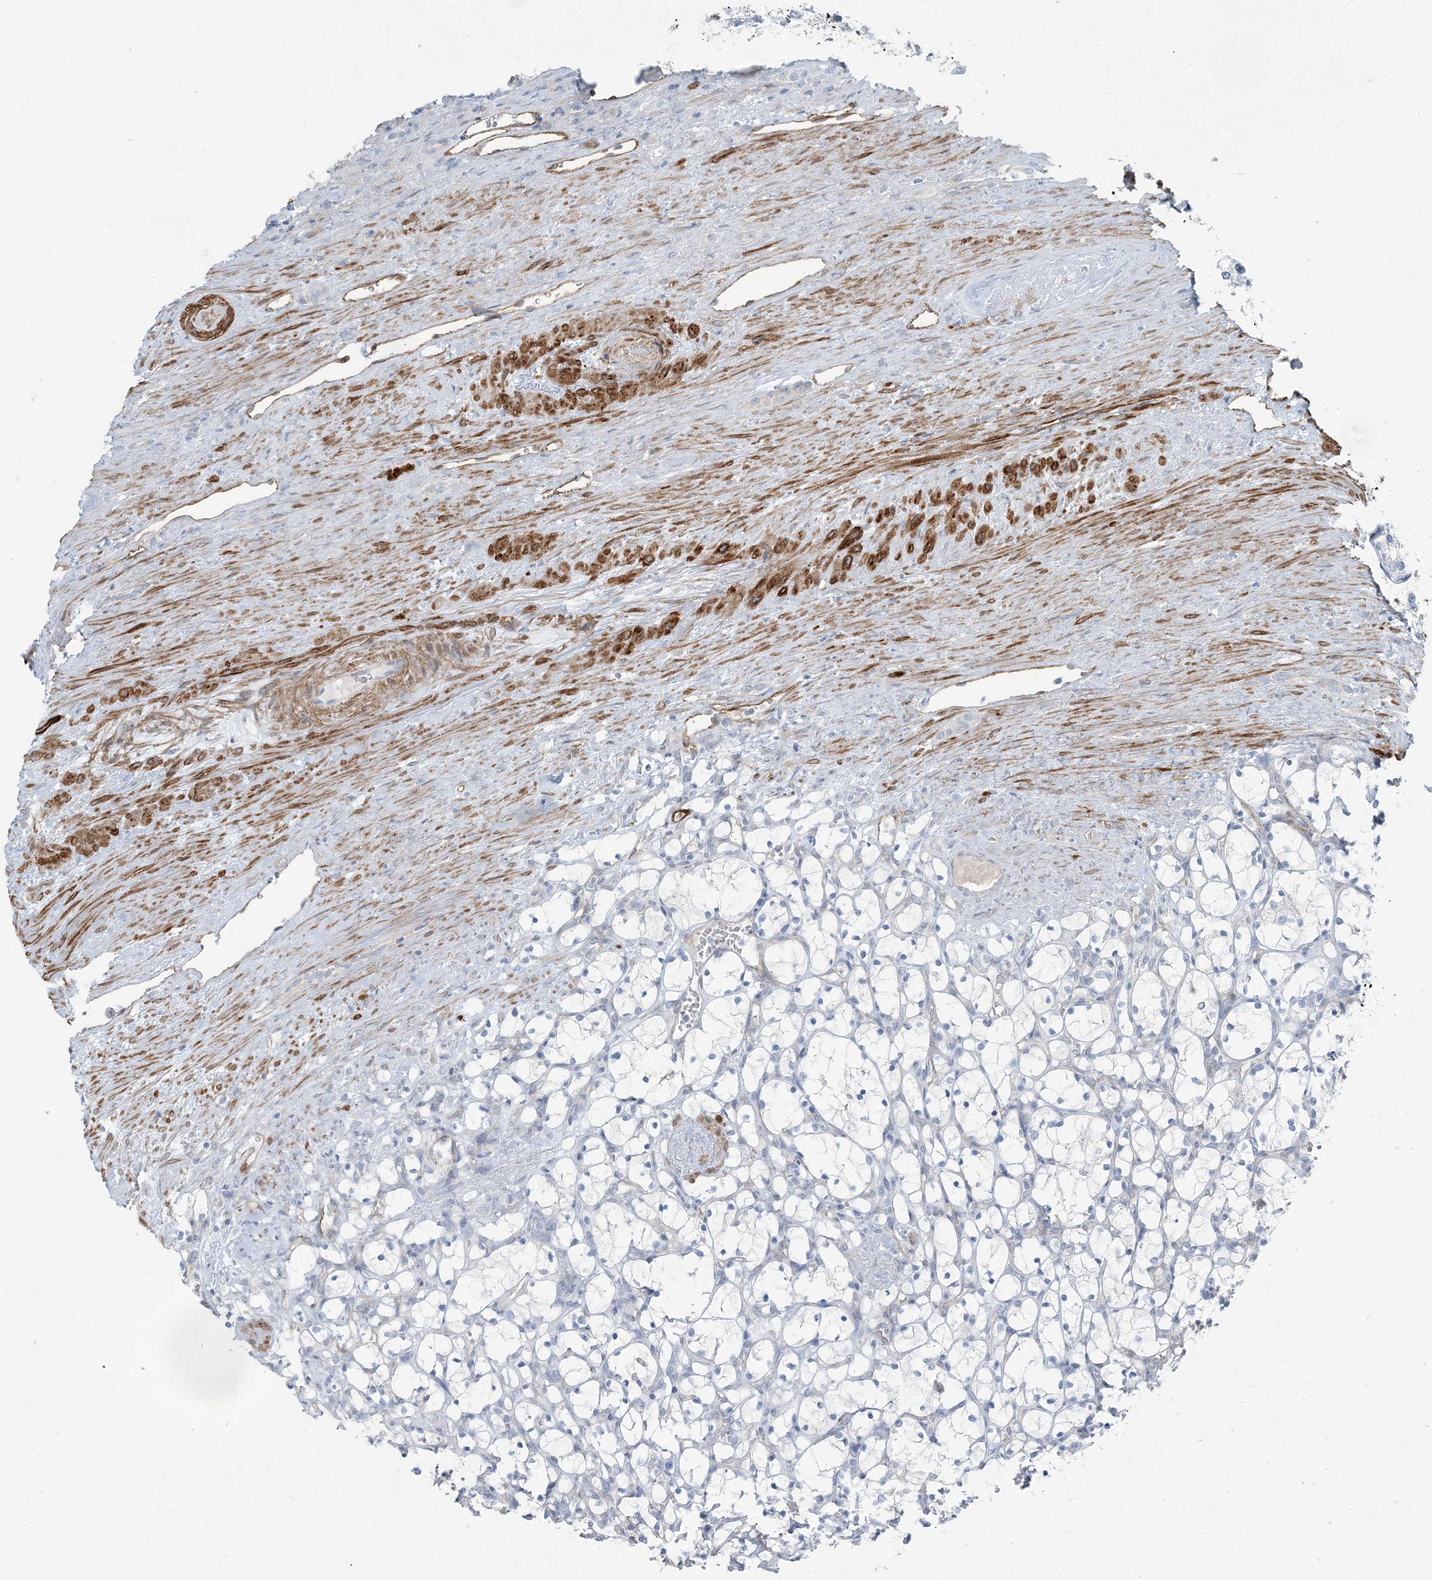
{"staining": {"intensity": "negative", "quantity": "none", "location": "none"}, "tissue": "renal cancer", "cell_type": "Tumor cells", "image_type": "cancer", "snomed": [{"axis": "morphology", "description": "Adenocarcinoma, NOS"}, {"axis": "topography", "description": "Kidney"}], "caption": "Histopathology image shows no significant protein staining in tumor cells of renal adenocarcinoma.", "gene": "PGM5", "patient": {"sex": "female", "age": 69}}